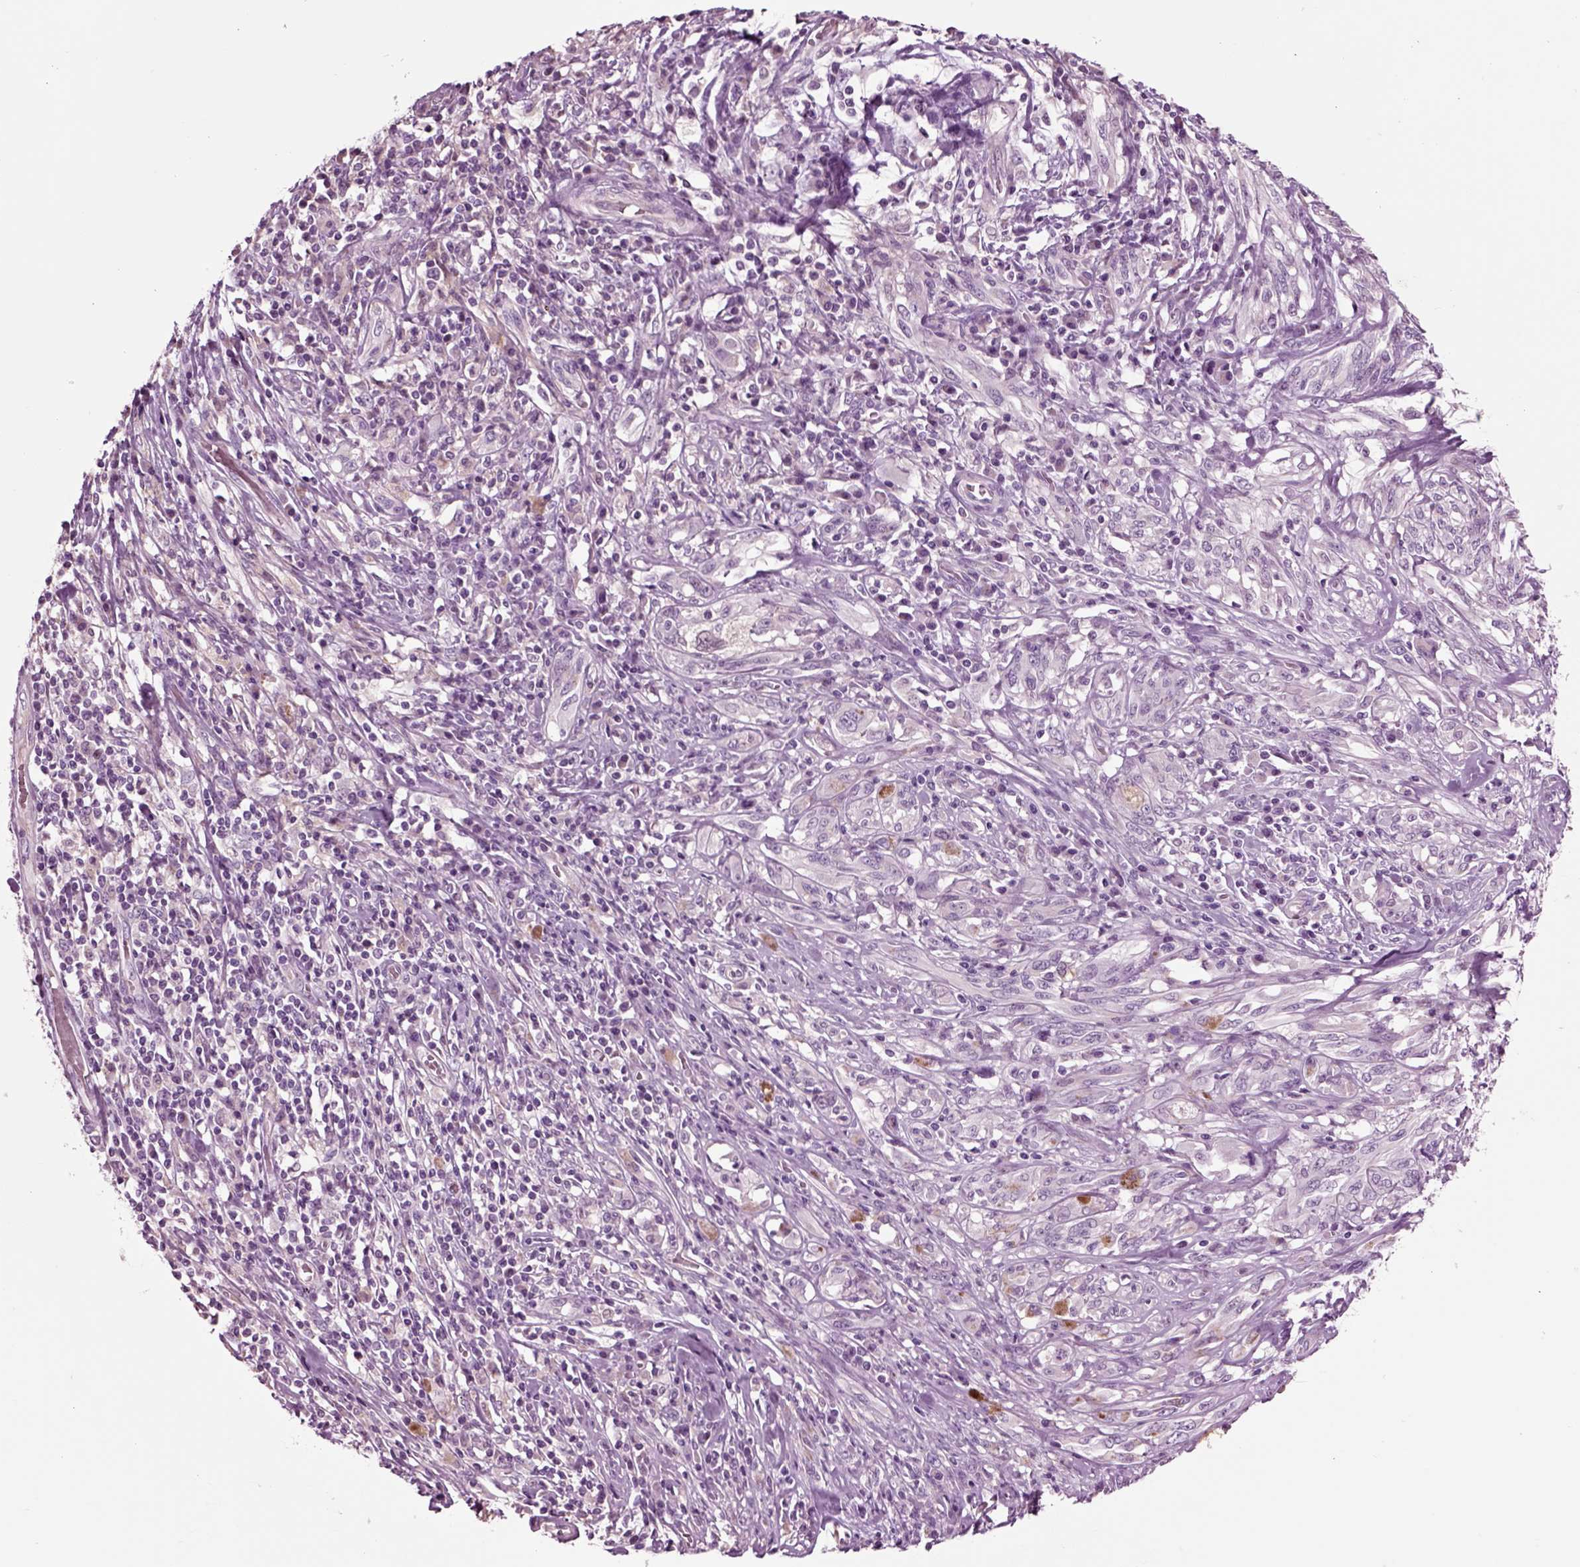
{"staining": {"intensity": "negative", "quantity": "none", "location": "none"}, "tissue": "melanoma", "cell_type": "Tumor cells", "image_type": "cancer", "snomed": [{"axis": "morphology", "description": "Malignant melanoma, NOS"}, {"axis": "topography", "description": "Skin"}], "caption": "Immunohistochemistry (IHC) photomicrograph of neoplastic tissue: human melanoma stained with DAB (3,3'-diaminobenzidine) exhibits no significant protein staining in tumor cells.", "gene": "CHGB", "patient": {"sex": "female", "age": 91}}